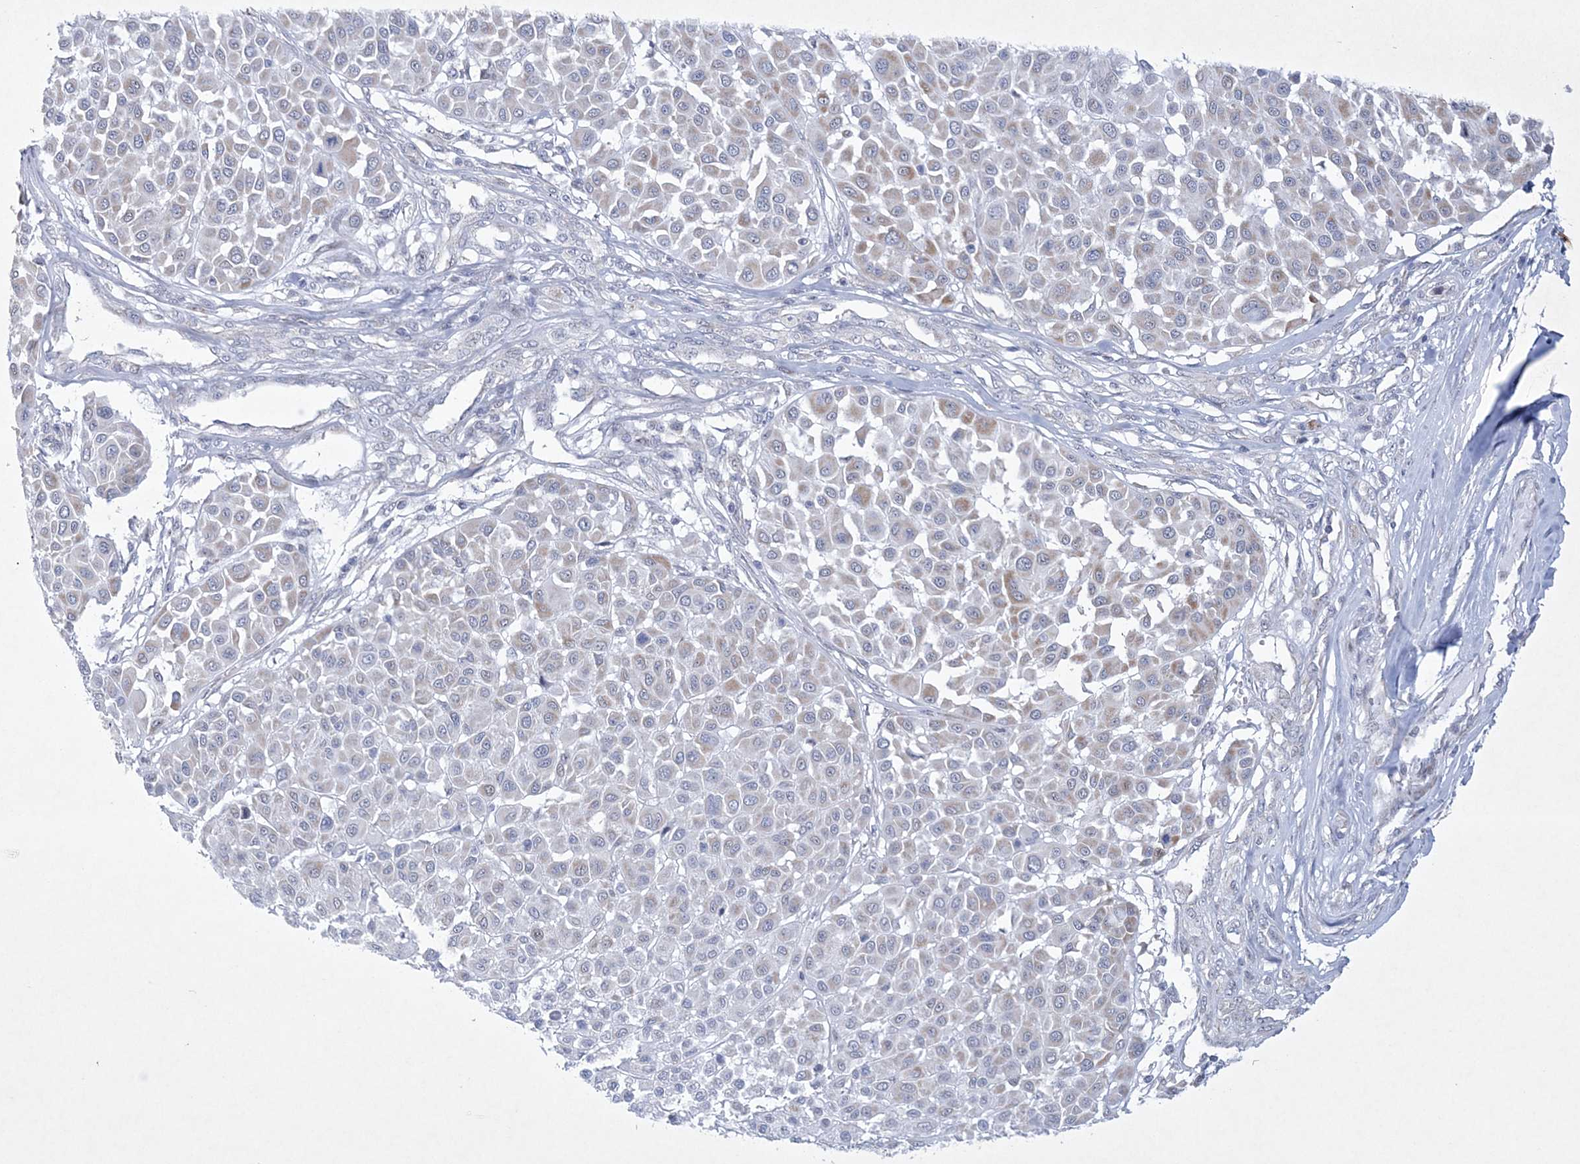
{"staining": {"intensity": "weak", "quantity": "<25%", "location": "cytoplasmic/membranous"}, "tissue": "melanoma", "cell_type": "Tumor cells", "image_type": "cancer", "snomed": [{"axis": "morphology", "description": "Malignant melanoma, Metastatic site"}, {"axis": "topography", "description": "Soft tissue"}], "caption": "The immunohistochemistry (IHC) image has no significant positivity in tumor cells of melanoma tissue.", "gene": "CES4A", "patient": {"sex": "male", "age": 41}}